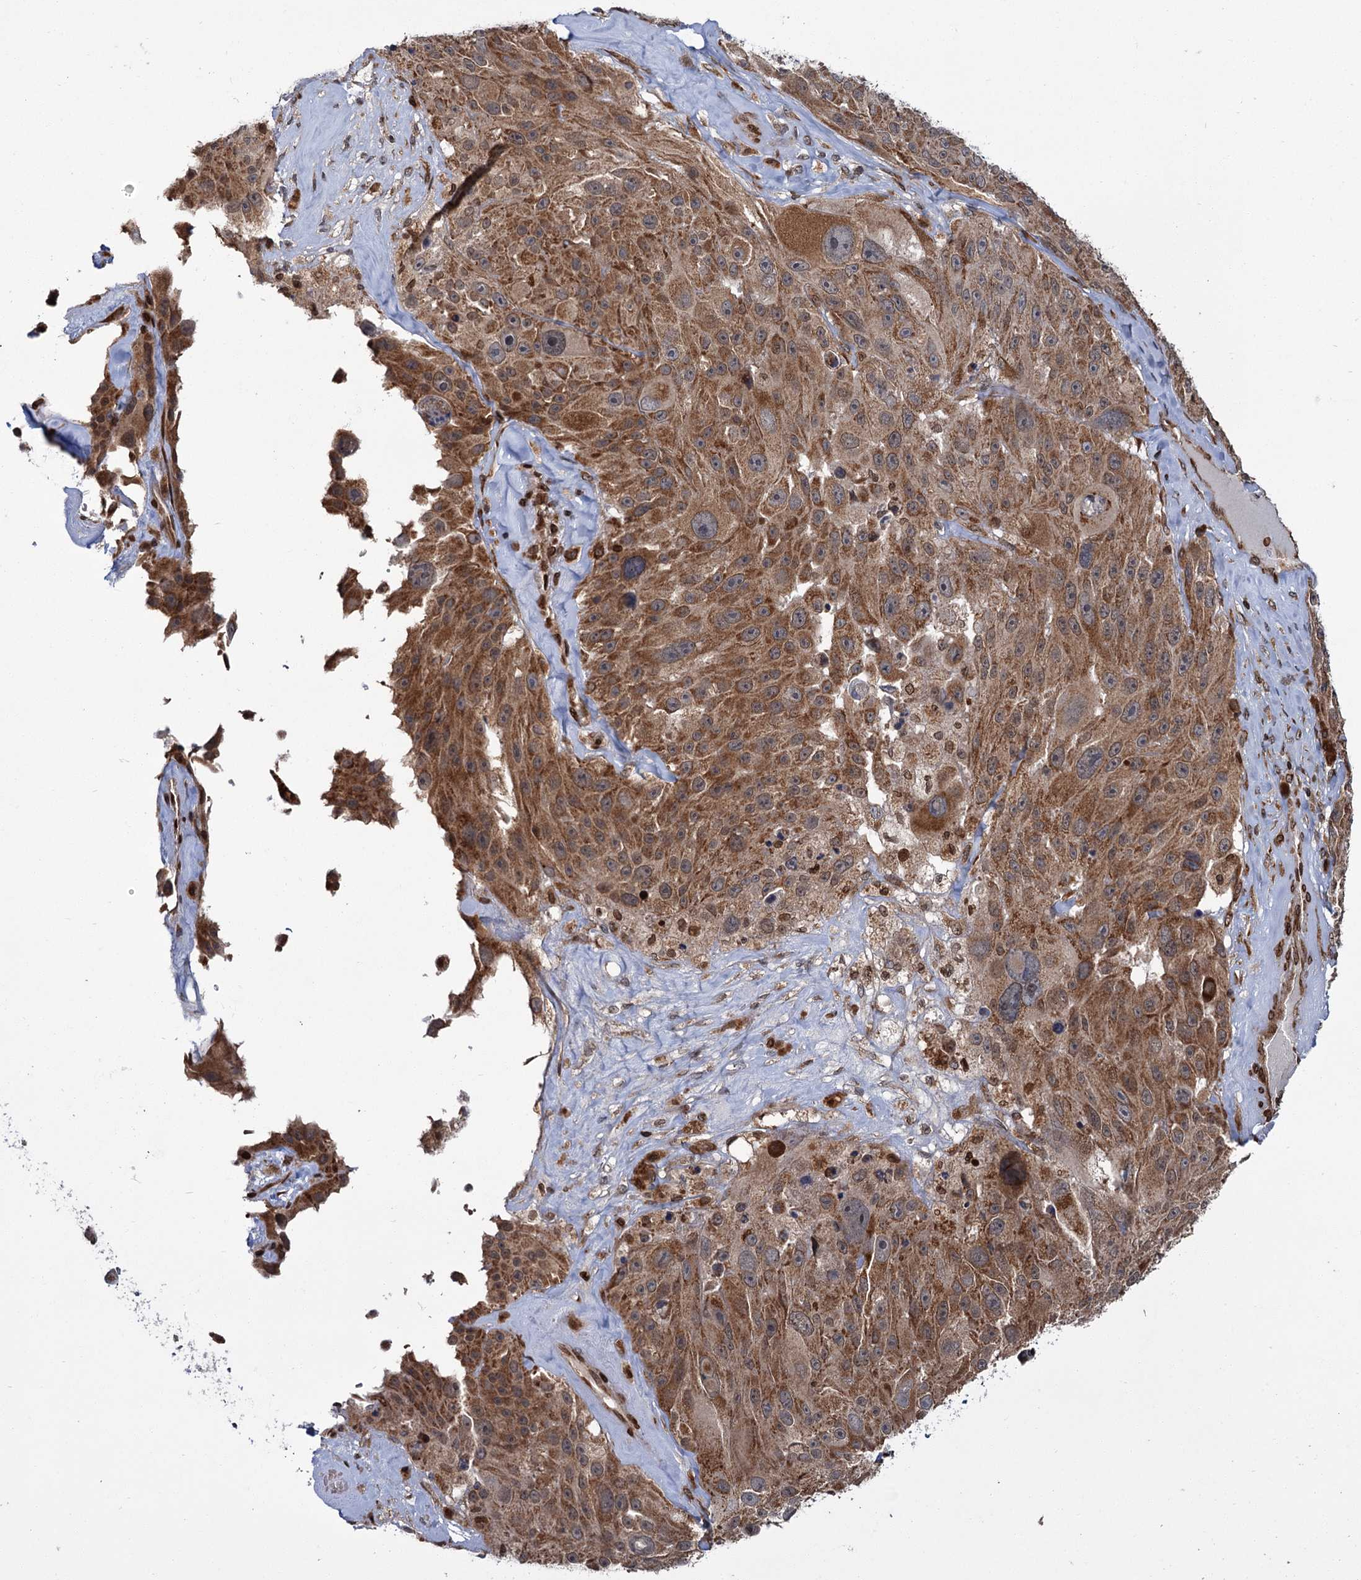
{"staining": {"intensity": "moderate", "quantity": ">75%", "location": "cytoplasmic/membranous"}, "tissue": "melanoma", "cell_type": "Tumor cells", "image_type": "cancer", "snomed": [{"axis": "morphology", "description": "Malignant melanoma, Metastatic site"}, {"axis": "topography", "description": "Lymph node"}], "caption": "IHC of melanoma shows medium levels of moderate cytoplasmic/membranous staining in approximately >75% of tumor cells. The staining was performed using DAB (3,3'-diaminobenzidine), with brown indicating positive protein expression. Nuclei are stained blue with hematoxylin.", "gene": "CFAP46", "patient": {"sex": "male", "age": 62}}